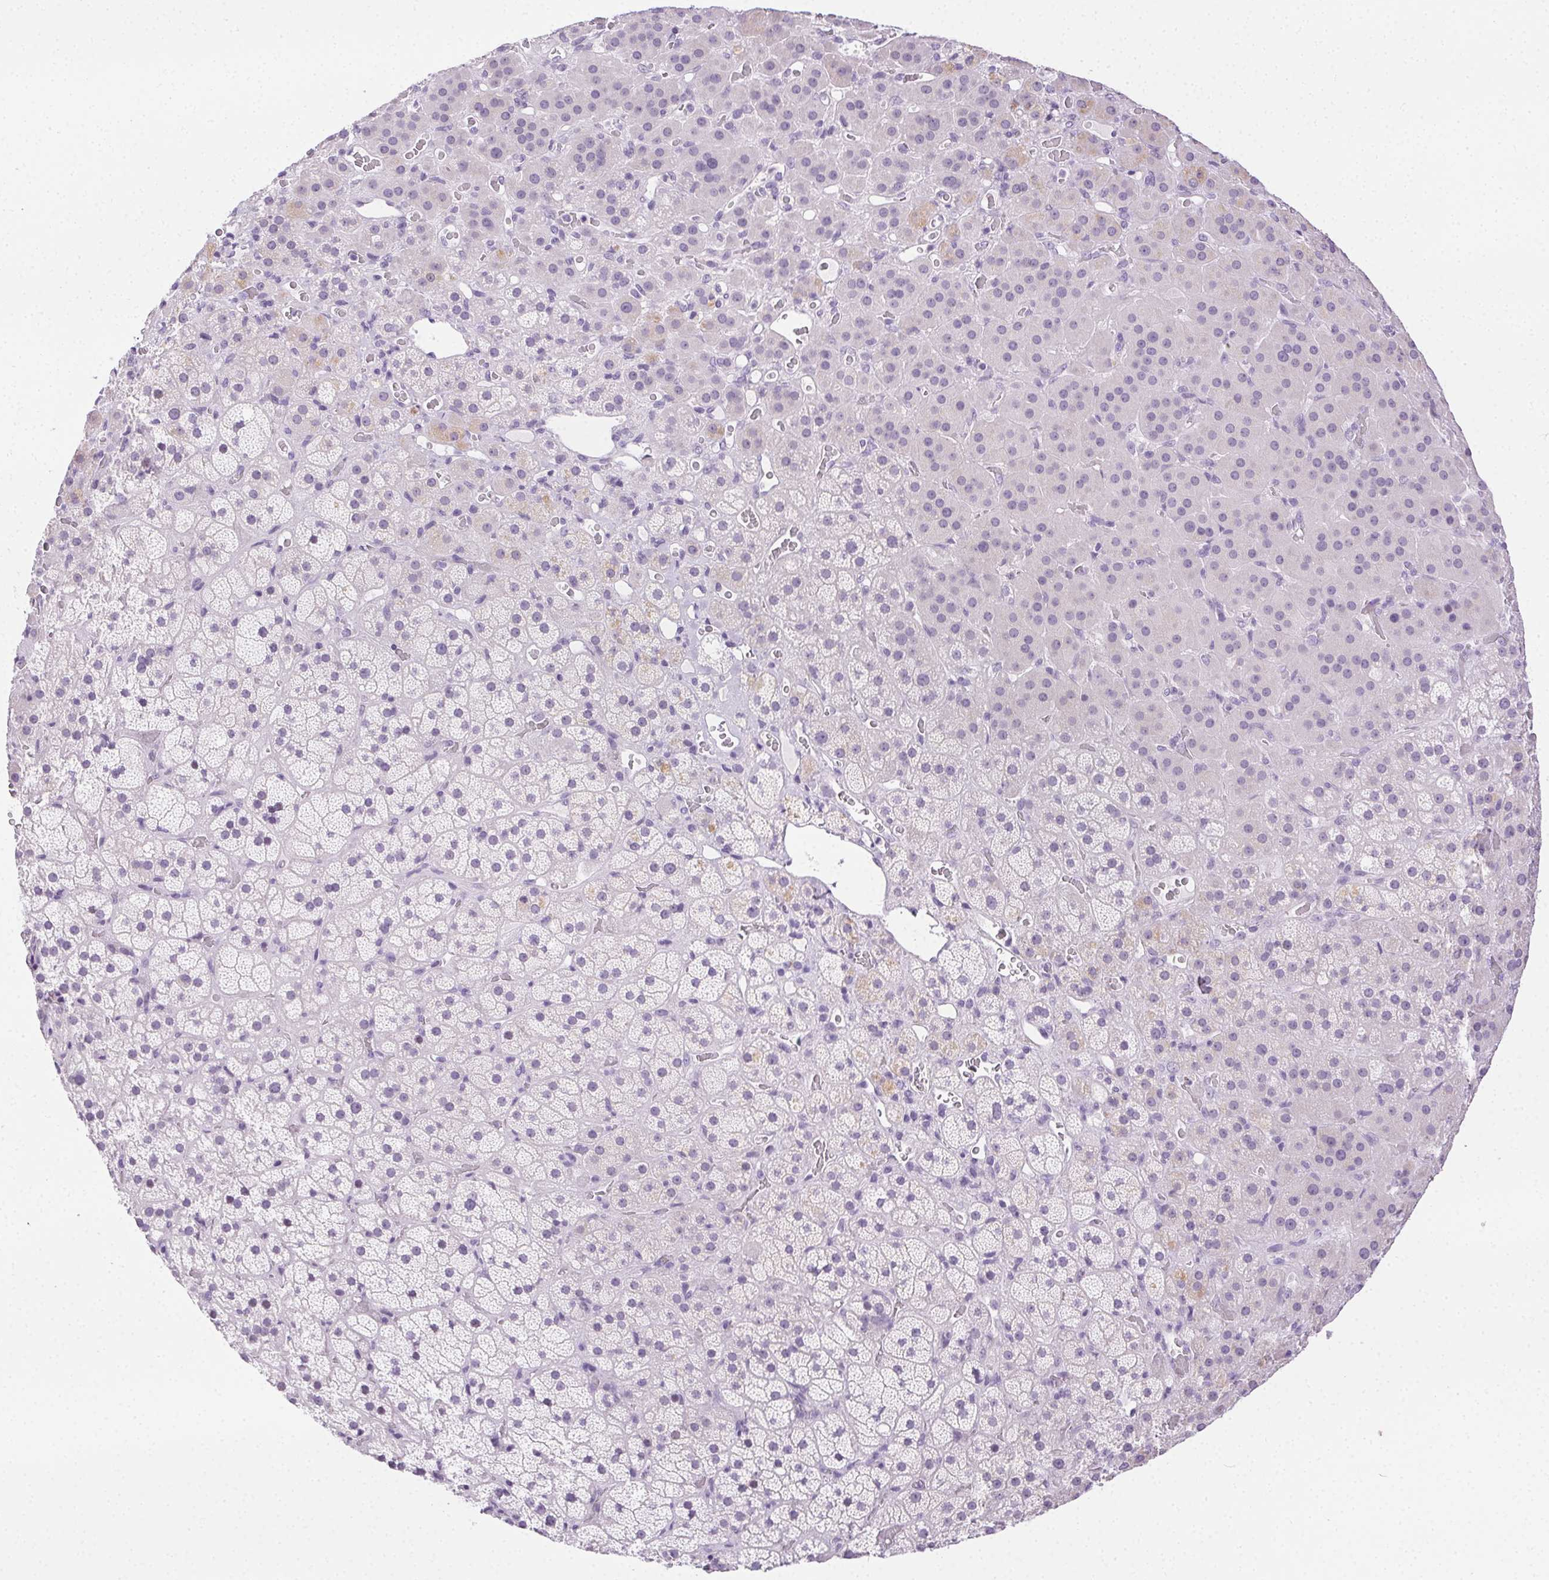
{"staining": {"intensity": "weak", "quantity": "<25%", "location": "cytoplasmic/membranous"}, "tissue": "adrenal gland", "cell_type": "Glandular cells", "image_type": "normal", "snomed": [{"axis": "morphology", "description": "Normal tissue, NOS"}, {"axis": "topography", "description": "Adrenal gland"}], "caption": "High magnification brightfield microscopy of benign adrenal gland stained with DAB (brown) and counterstained with hematoxylin (blue): glandular cells show no significant expression. (DAB (3,3'-diaminobenzidine) IHC with hematoxylin counter stain).", "gene": "C20orf85", "patient": {"sex": "male", "age": 57}}